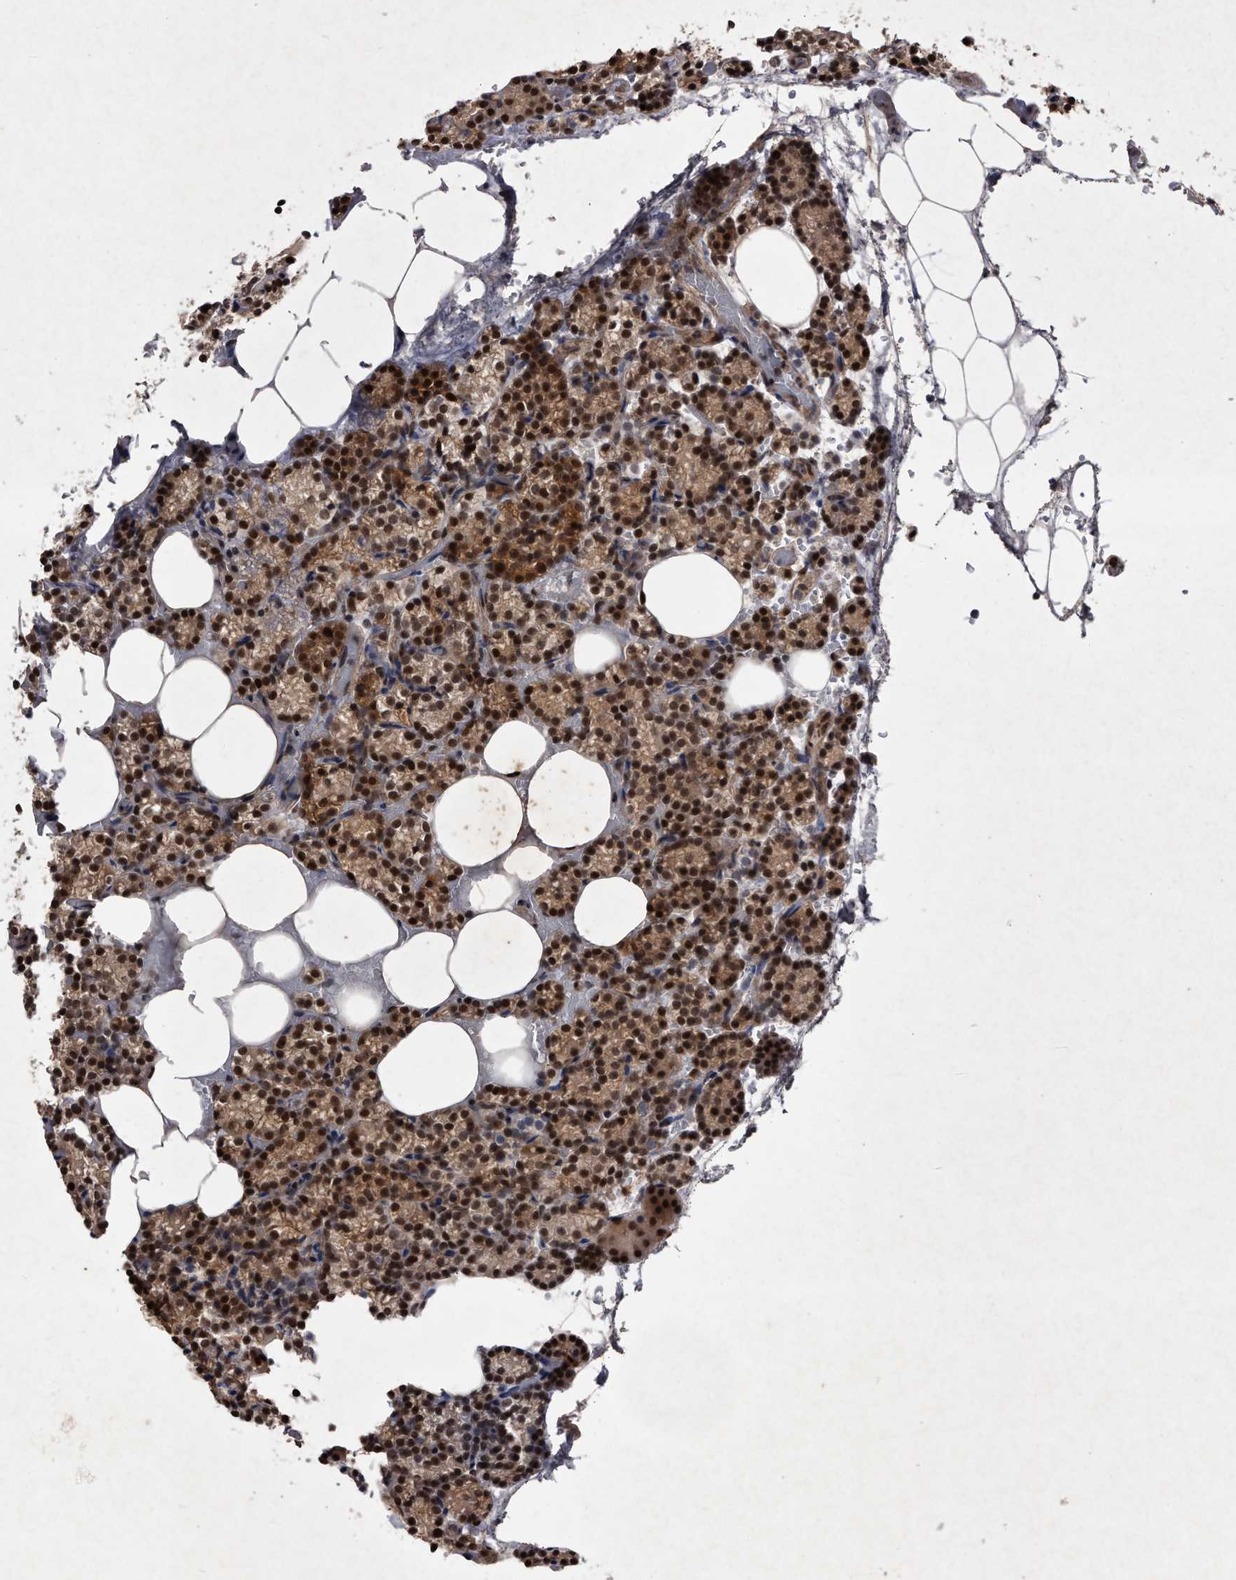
{"staining": {"intensity": "strong", "quantity": ">75%", "location": "cytoplasmic/membranous,nuclear"}, "tissue": "parathyroid gland", "cell_type": "Glandular cells", "image_type": "normal", "snomed": [{"axis": "morphology", "description": "Normal tissue, NOS"}, {"axis": "topography", "description": "Parathyroid gland"}], "caption": "This is a histology image of immunohistochemistry staining of benign parathyroid gland, which shows strong staining in the cytoplasmic/membranous,nuclear of glandular cells.", "gene": "RAD23B", "patient": {"sex": "female", "age": 78}}